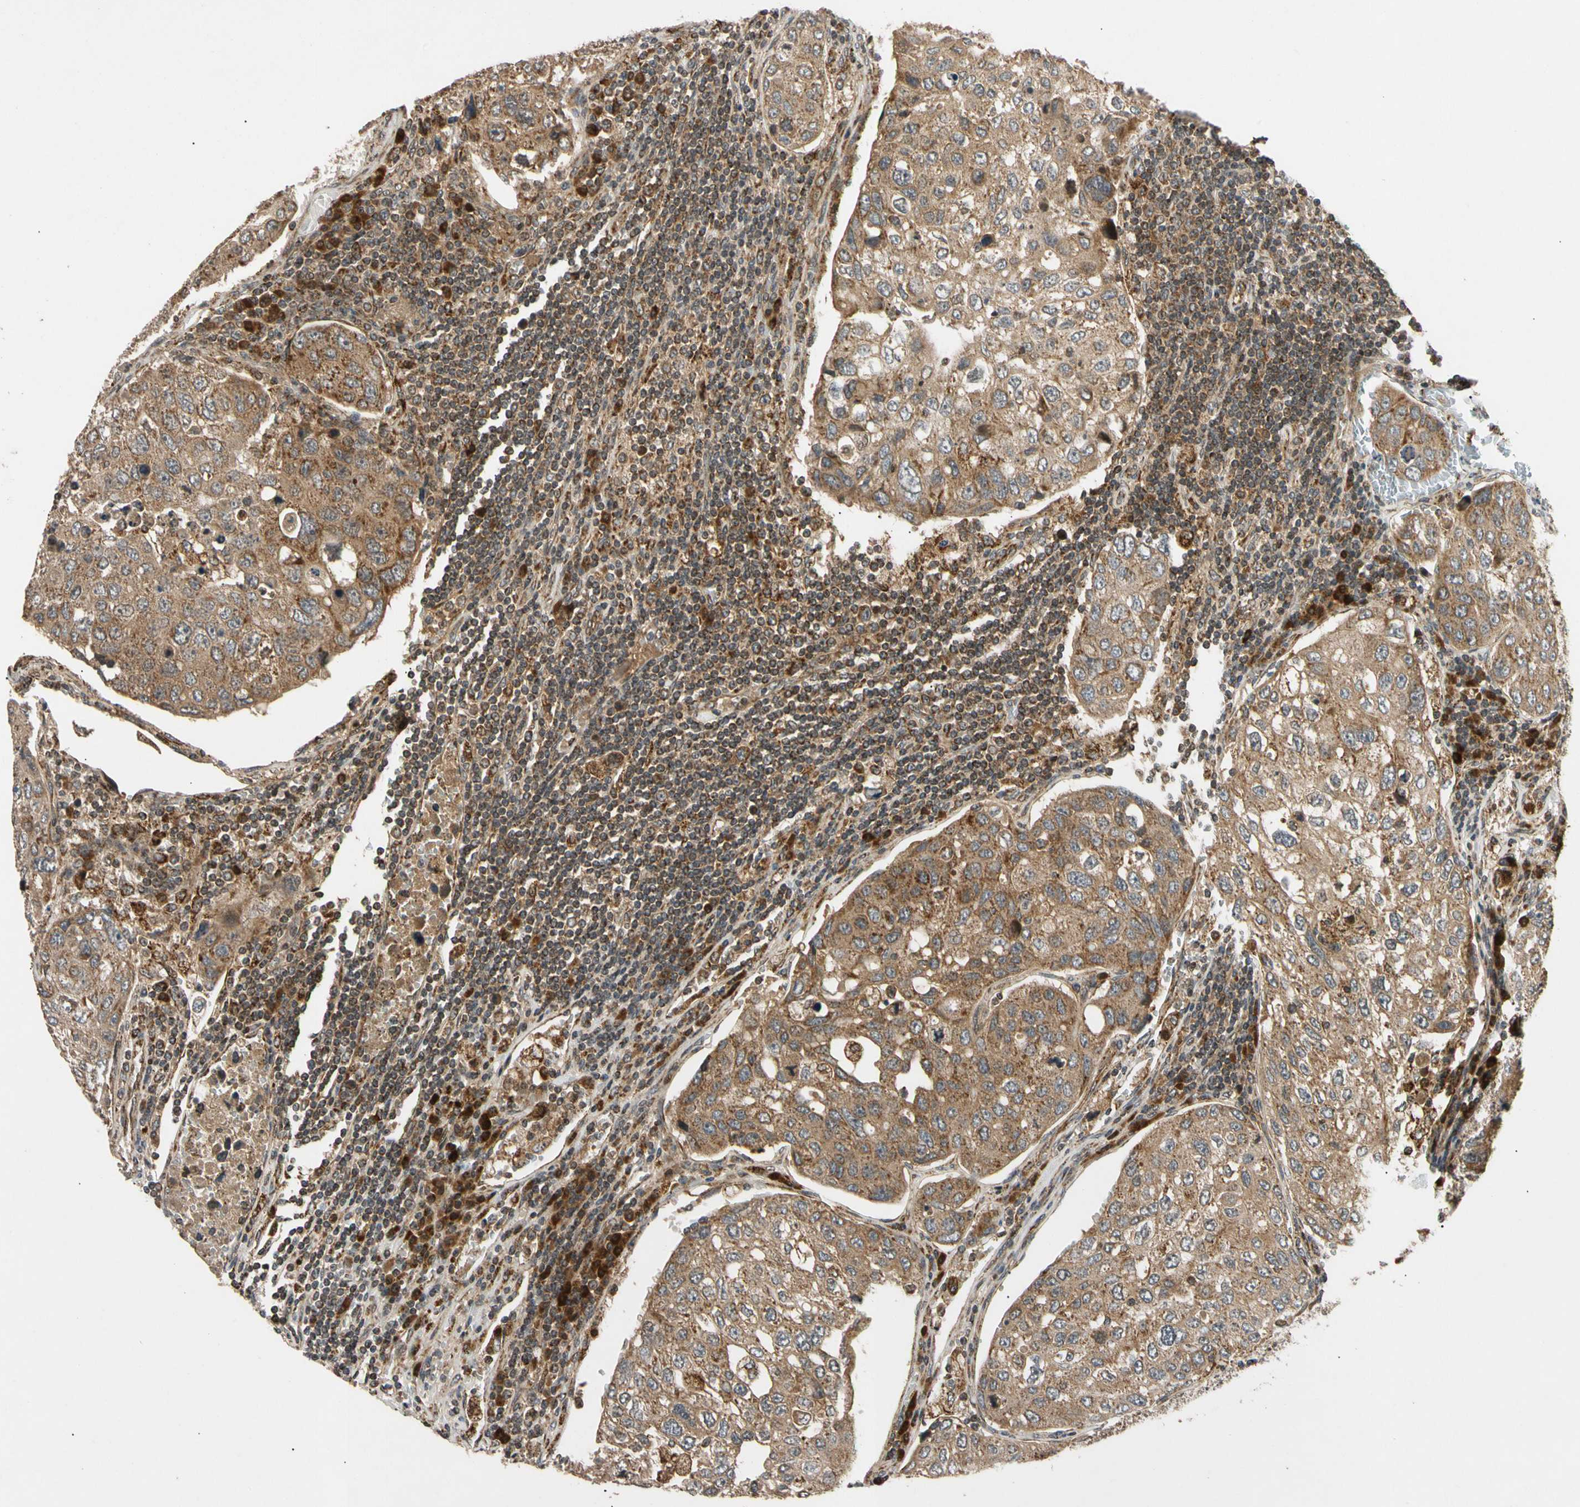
{"staining": {"intensity": "strong", "quantity": ">75%", "location": "cytoplasmic/membranous"}, "tissue": "urothelial cancer", "cell_type": "Tumor cells", "image_type": "cancer", "snomed": [{"axis": "morphology", "description": "Urothelial carcinoma, High grade"}, {"axis": "topography", "description": "Lymph node"}, {"axis": "topography", "description": "Urinary bladder"}], "caption": "Human urothelial cancer stained with a protein marker reveals strong staining in tumor cells.", "gene": "MRPS22", "patient": {"sex": "male", "age": 51}}